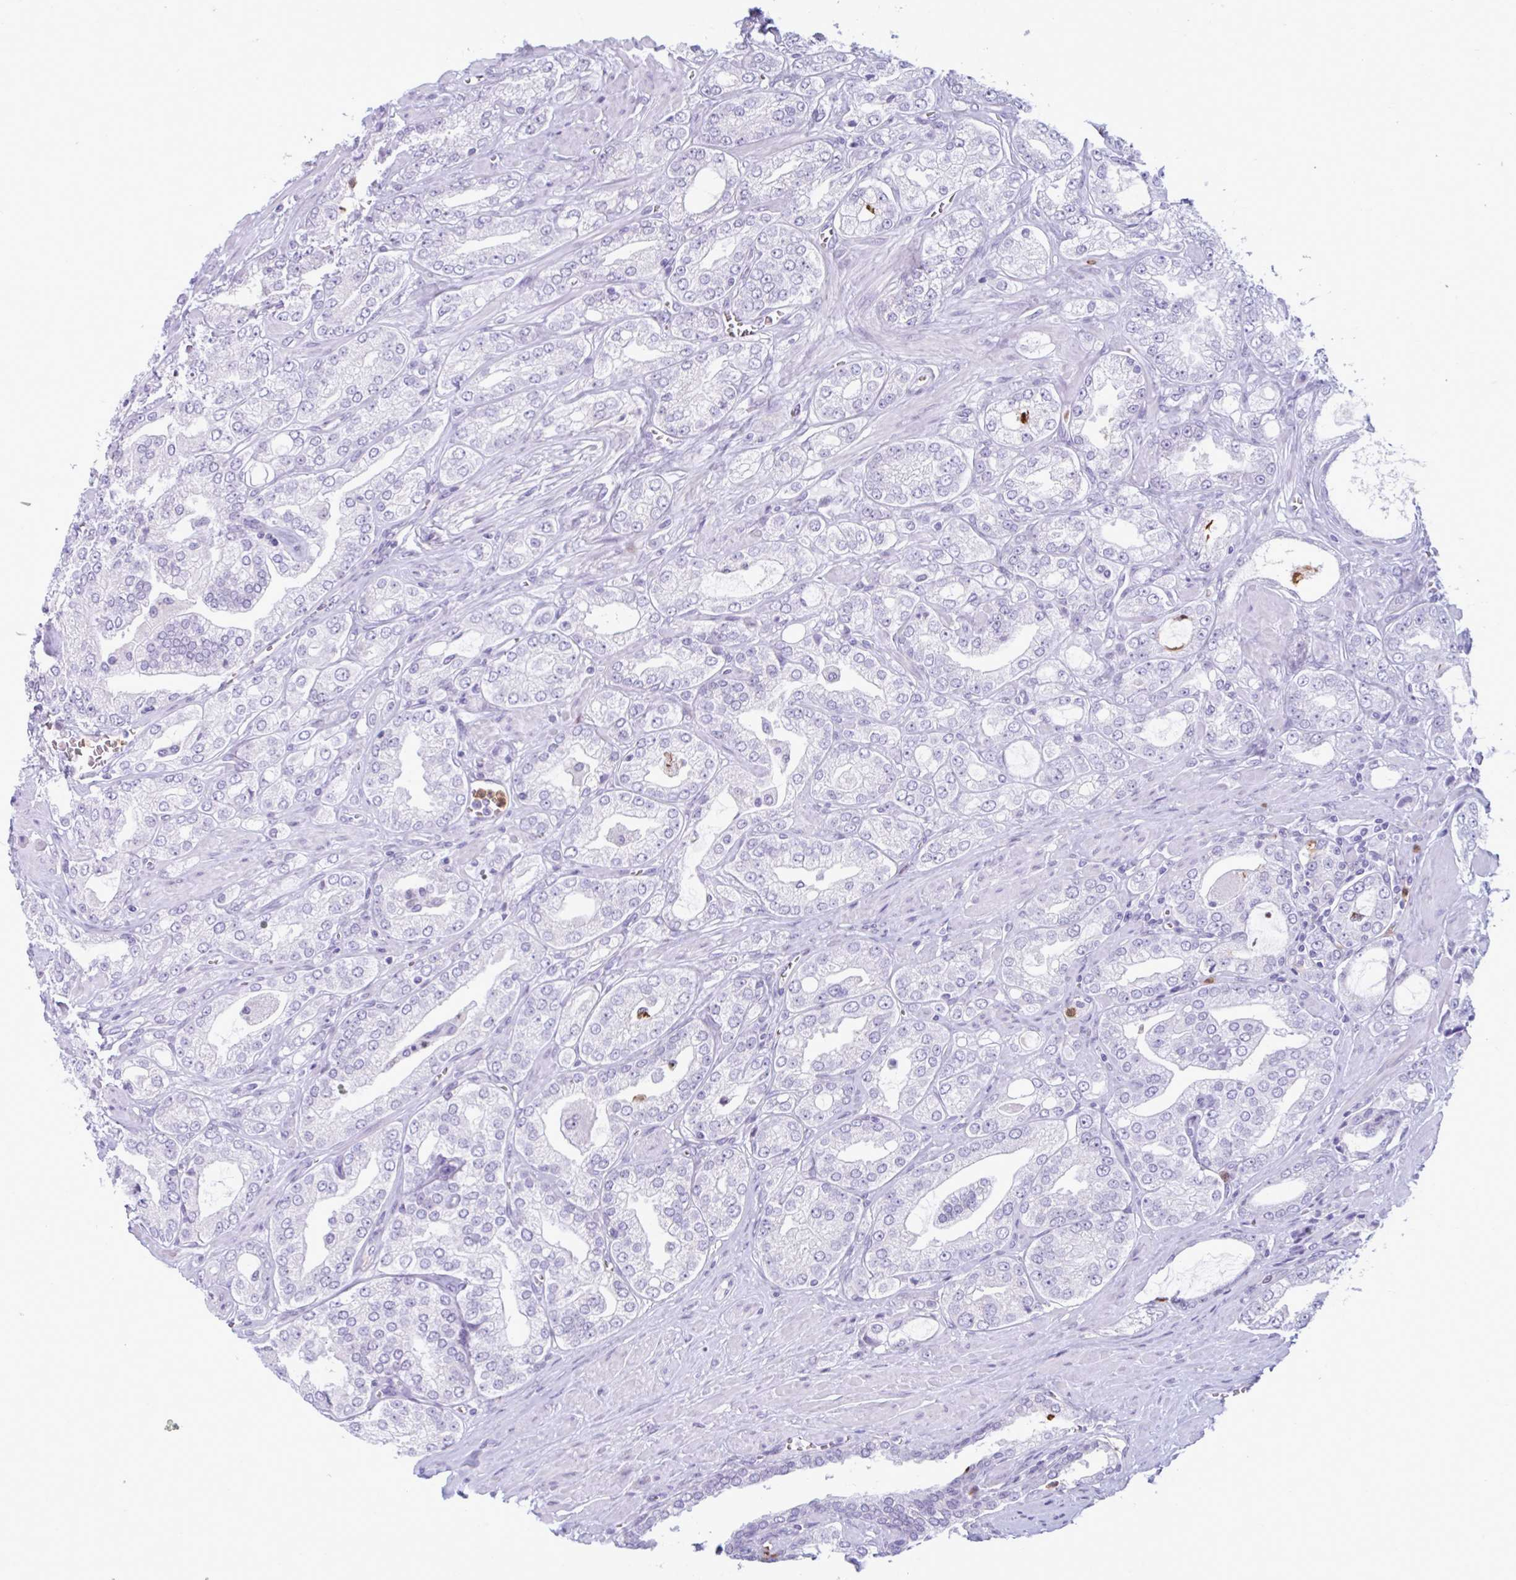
{"staining": {"intensity": "negative", "quantity": "none", "location": "none"}, "tissue": "prostate cancer", "cell_type": "Tumor cells", "image_type": "cancer", "snomed": [{"axis": "morphology", "description": "Adenocarcinoma, High grade"}, {"axis": "topography", "description": "Prostate"}], "caption": "DAB immunohistochemical staining of prostate adenocarcinoma (high-grade) demonstrates no significant positivity in tumor cells. Brightfield microscopy of immunohistochemistry (IHC) stained with DAB (brown) and hematoxylin (blue), captured at high magnification.", "gene": "CEP120", "patient": {"sex": "male", "age": 66}}